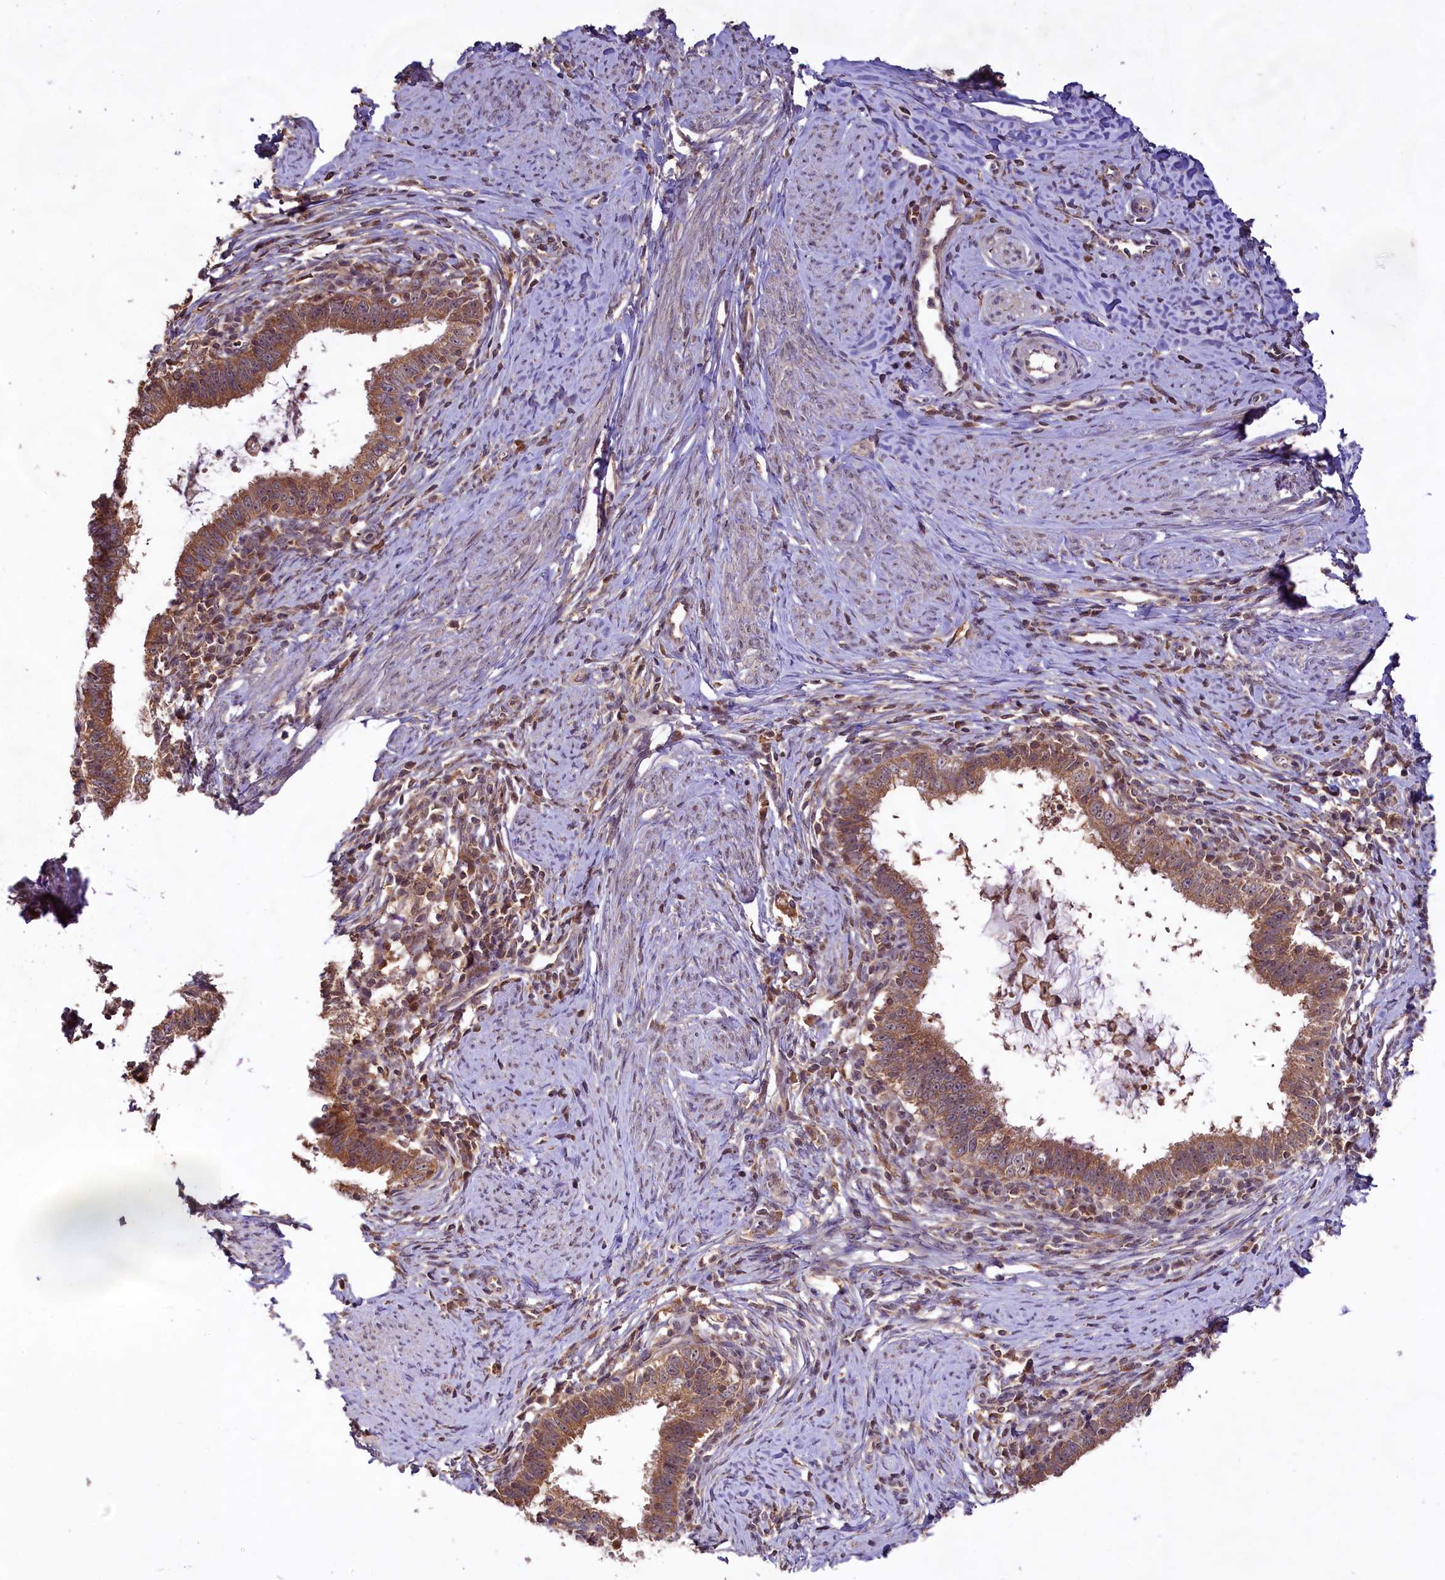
{"staining": {"intensity": "moderate", "quantity": ">75%", "location": "cytoplasmic/membranous,nuclear"}, "tissue": "cervical cancer", "cell_type": "Tumor cells", "image_type": "cancer", "snomed": [{"axis": "morphology", "description": "Adenocarcinoma, NOS"}, {"axis": "topography", "description": "Cervix"}], "caption": "Cervical cancer (adenocarcinoma) stained with immunohistochemistry shows moderate cytoplasmic/membranous and nuclear positivity in approximately >75% of tumor cells.", "gene": "RRP8", "patient": {"sex": "female", "age": 36}}